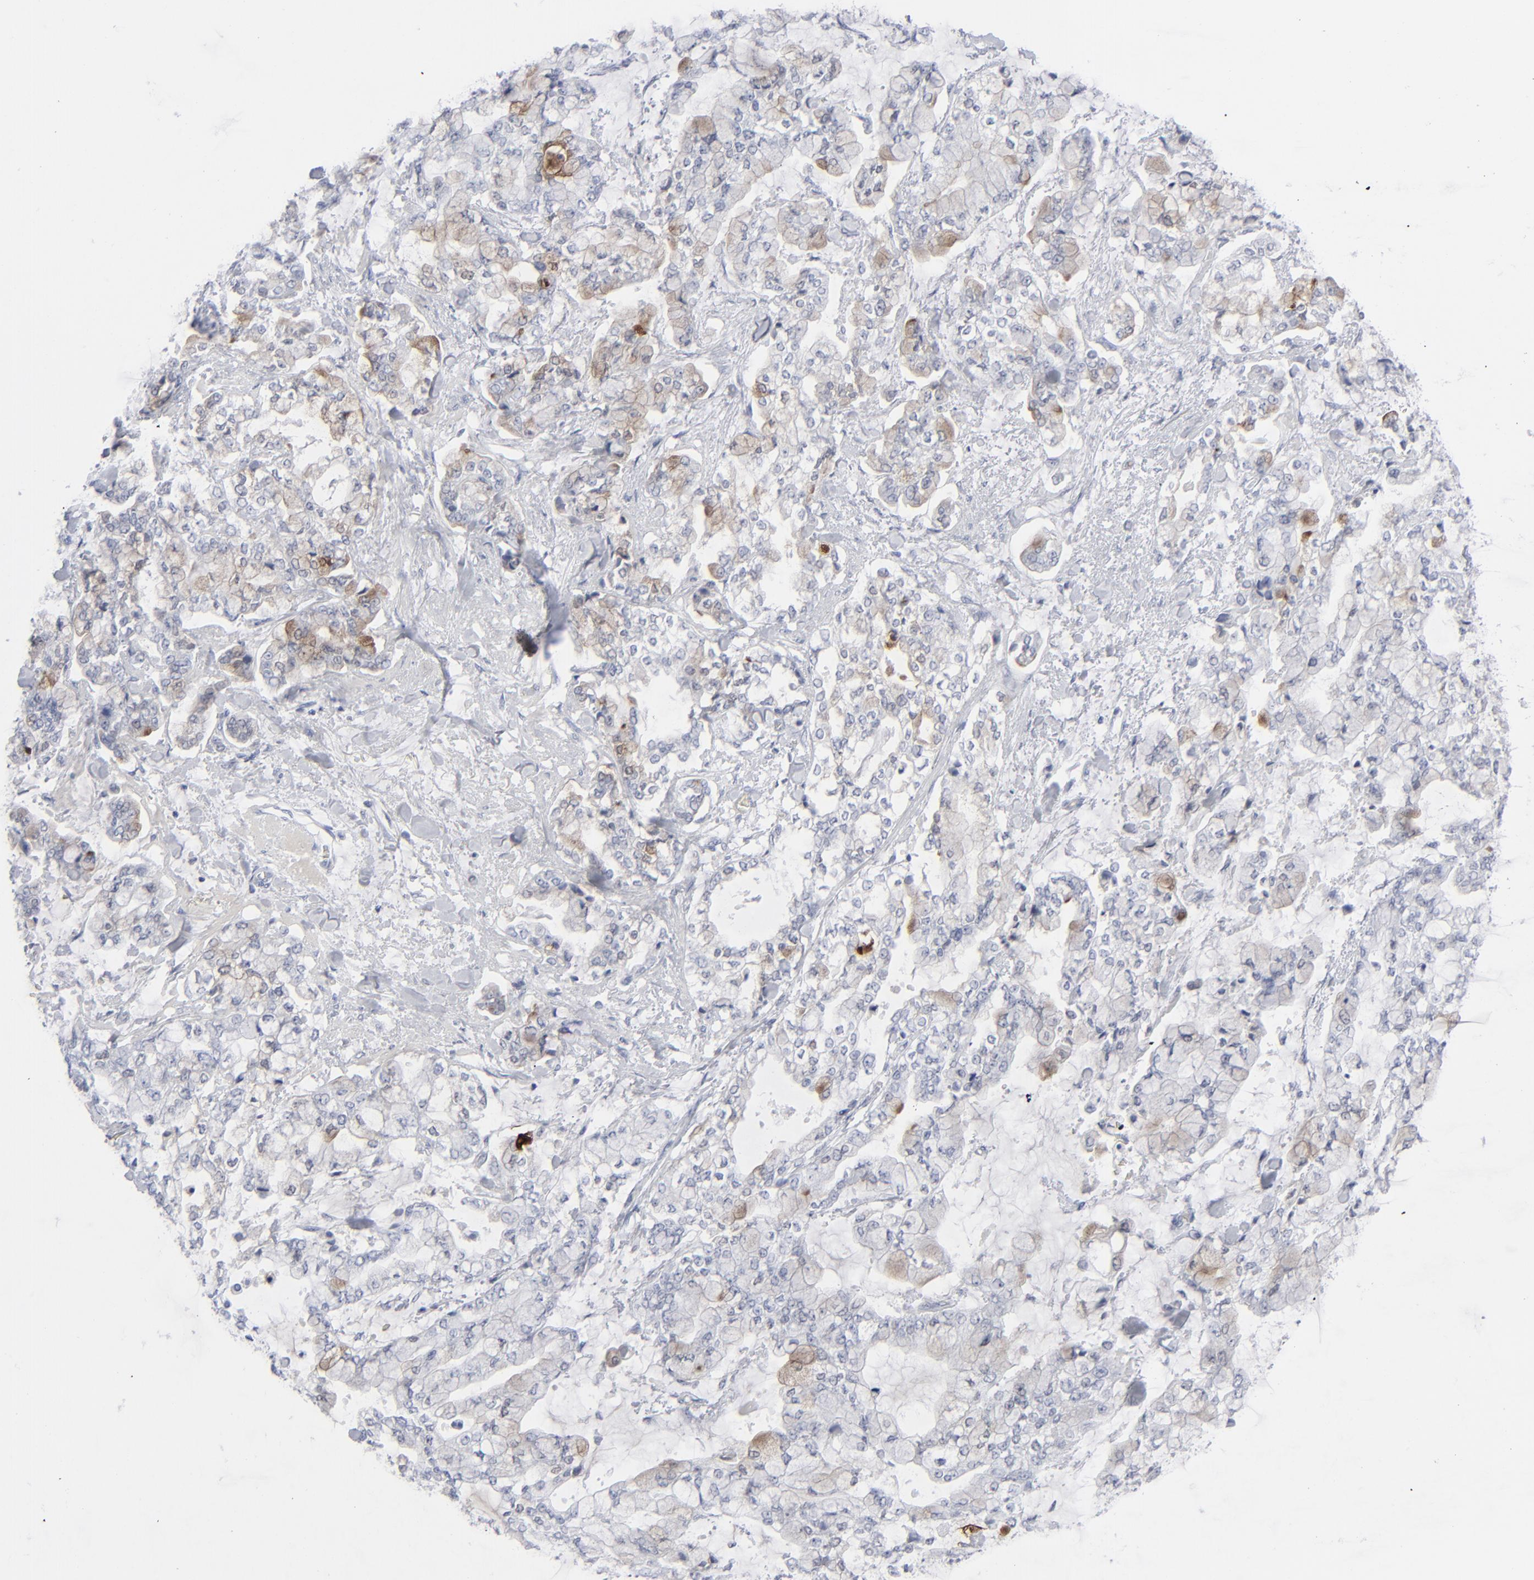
{"staining": {"intensity": "moderate", "quantity": "<25%", "location": "cytoplasmic/membranous"}, "tissue": "stomach cancer", "cell_type": "Tumor cells", "image_type": "cancer", "snomed": [{"axis": "morphology", "description": "Normal tissue, NOS"}, {"axis": "morphology", "description": "Adenocarcinoma, NOS"}, {"axis": "topography", "description": "Stomach, upper"}, {"axis": "topography", "description": "Stomach"}], "caption": "An image of human adenocarcinoma (stomach) stained for a protein displays moderate cytoplasmic/membranous brown staining in tumor cells. The protein is shown in brown color, while the nuclei are stained blue.", "gene": "MSLN", "patient": {"sex": "male", "age": 76}}